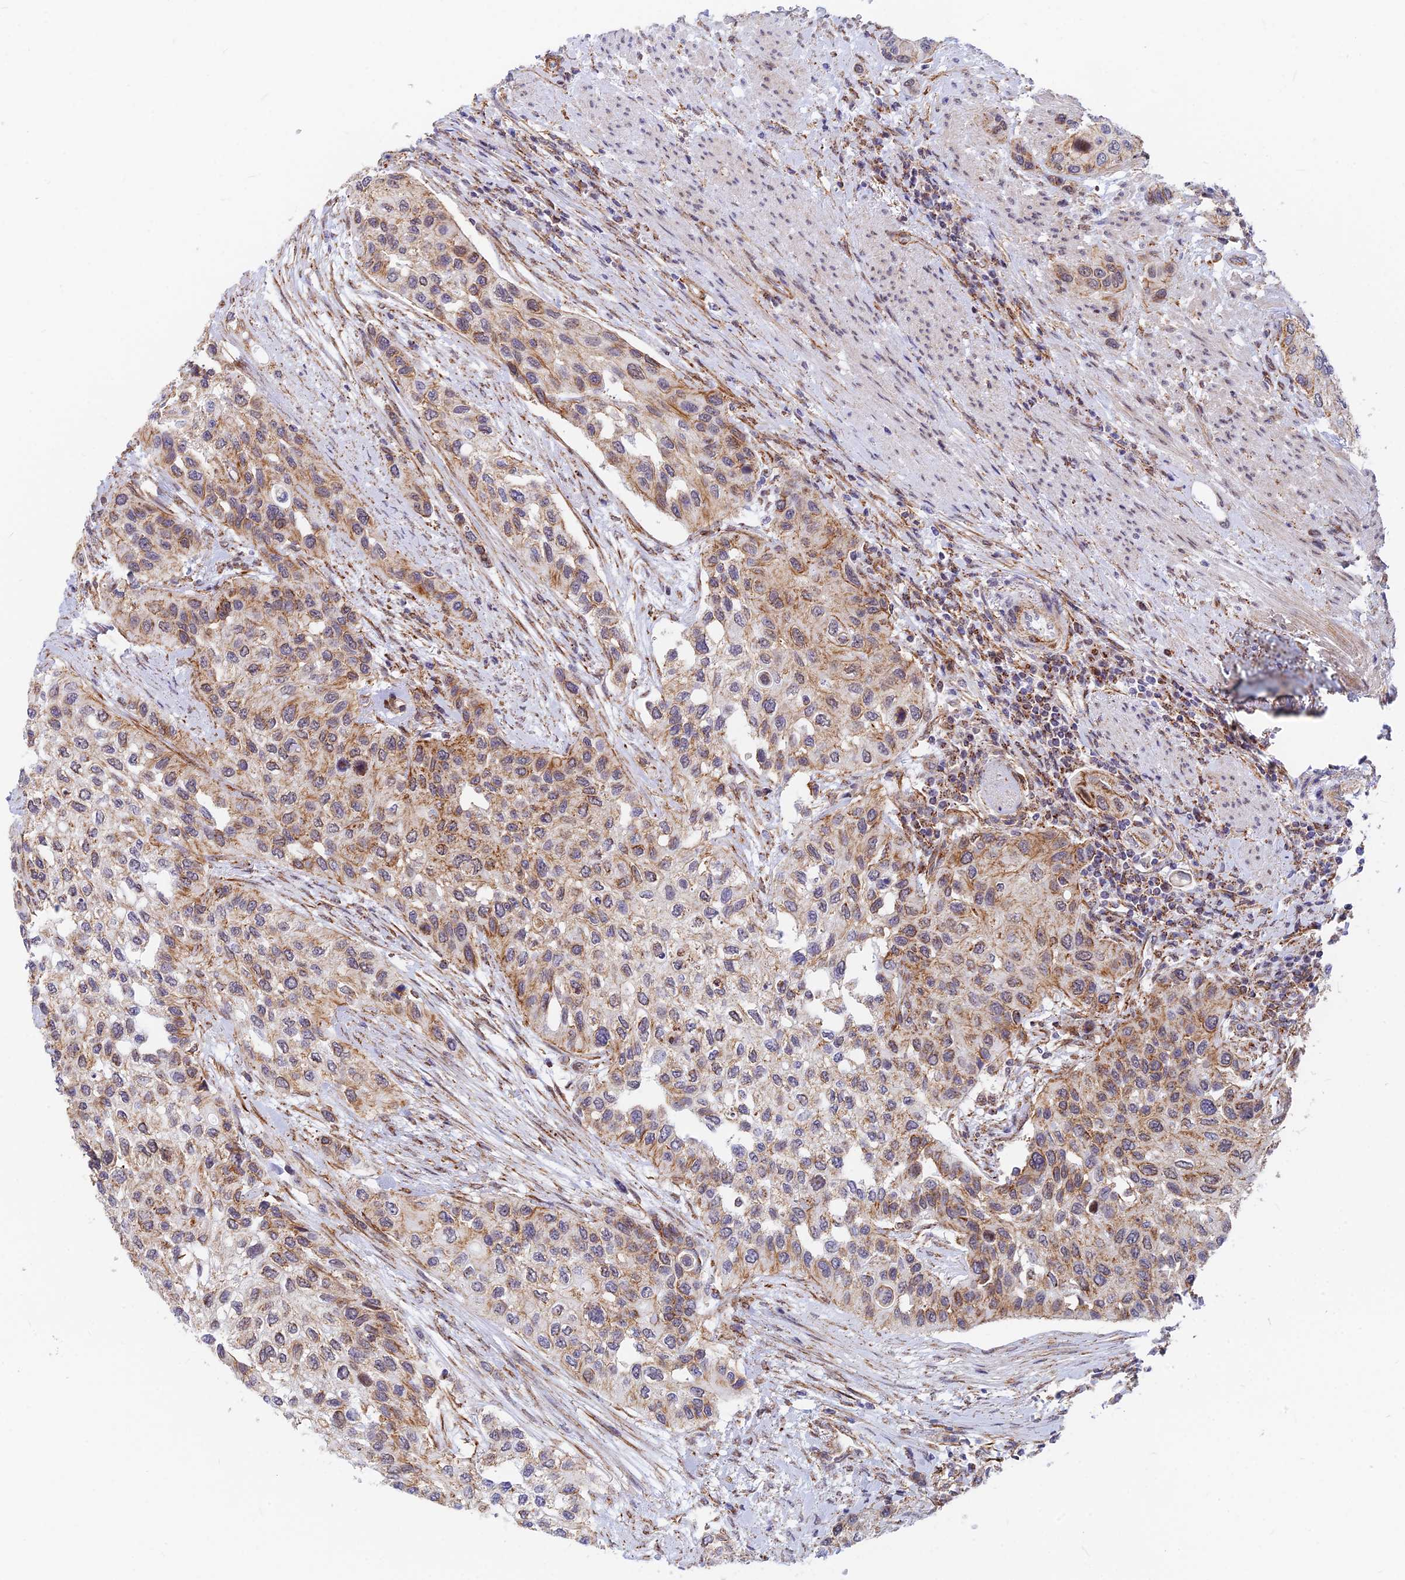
{"staining": {"intensity": "moderate", "quantity": "25%-75%", "location": "cytoplasmic/membranous"}, "tissue": "urothelial cancer", "cell_type": "Tumor cells", "image_type": "cancer", "snomed": [{"axis": "morphology", "description": "Normal tissue, NOS"}, {"axis": "morphology", "description": "Urothelial carcinoma, High grade"}, {"axis": "topography", "description": "Vascular tissue"}, {"axis": "topography", "description": "Urinary bladder"}], "caption": "Immunohistochemical staining of high-grade urothelial carcinoma displays medium levels of moderate cytoplasmic/membranous protein positivity in about 25%-75% of tumor cells.", "gene": "VSTM2L", "patient": {"sex": "female", "age": 56}}